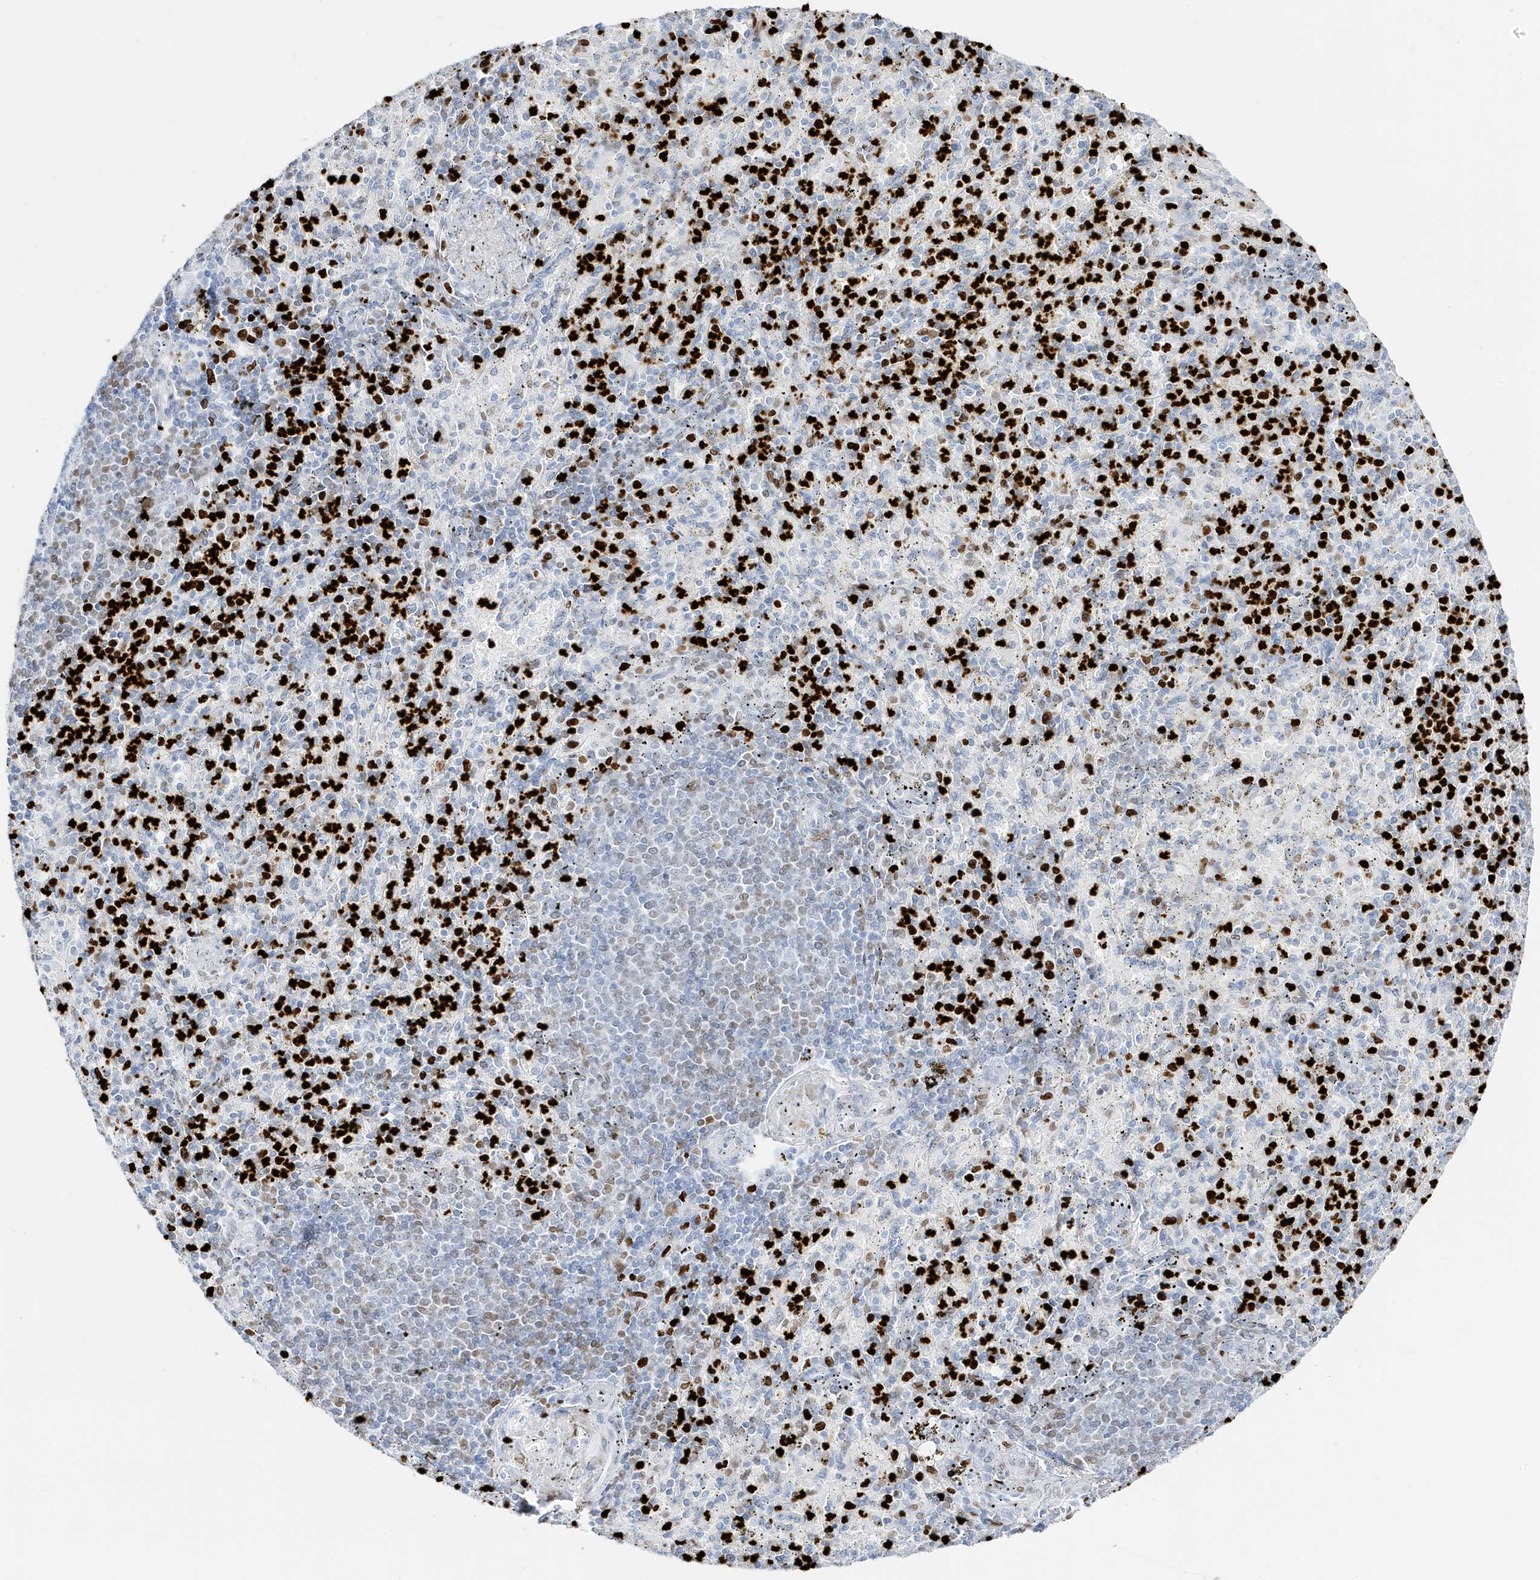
{"staining": {"intensity": "strong", "quantity": "25%-75%", "location": "nuclear"}, "tissue": "spleen", "cell_type": "Cells in red pulp", "image_type": "normal", "snomed": [{"axis": "morphology", "description": "Normal tissue, NOS"}, {"axis": "topography", "description": "Spleen"}], "caption": "The micrograph displays a brown stain indicating the presence of a protein in the nuclear of cells in red pulp in spleen. The staining is performed using DAB (3,3'-diaminobenzidine) brown chromogen to label protein expression. The nuclei are counter-stained blue using hematoxylin.", "gene": "MNDA", "patient": {"sex": "female", "age": 74}}